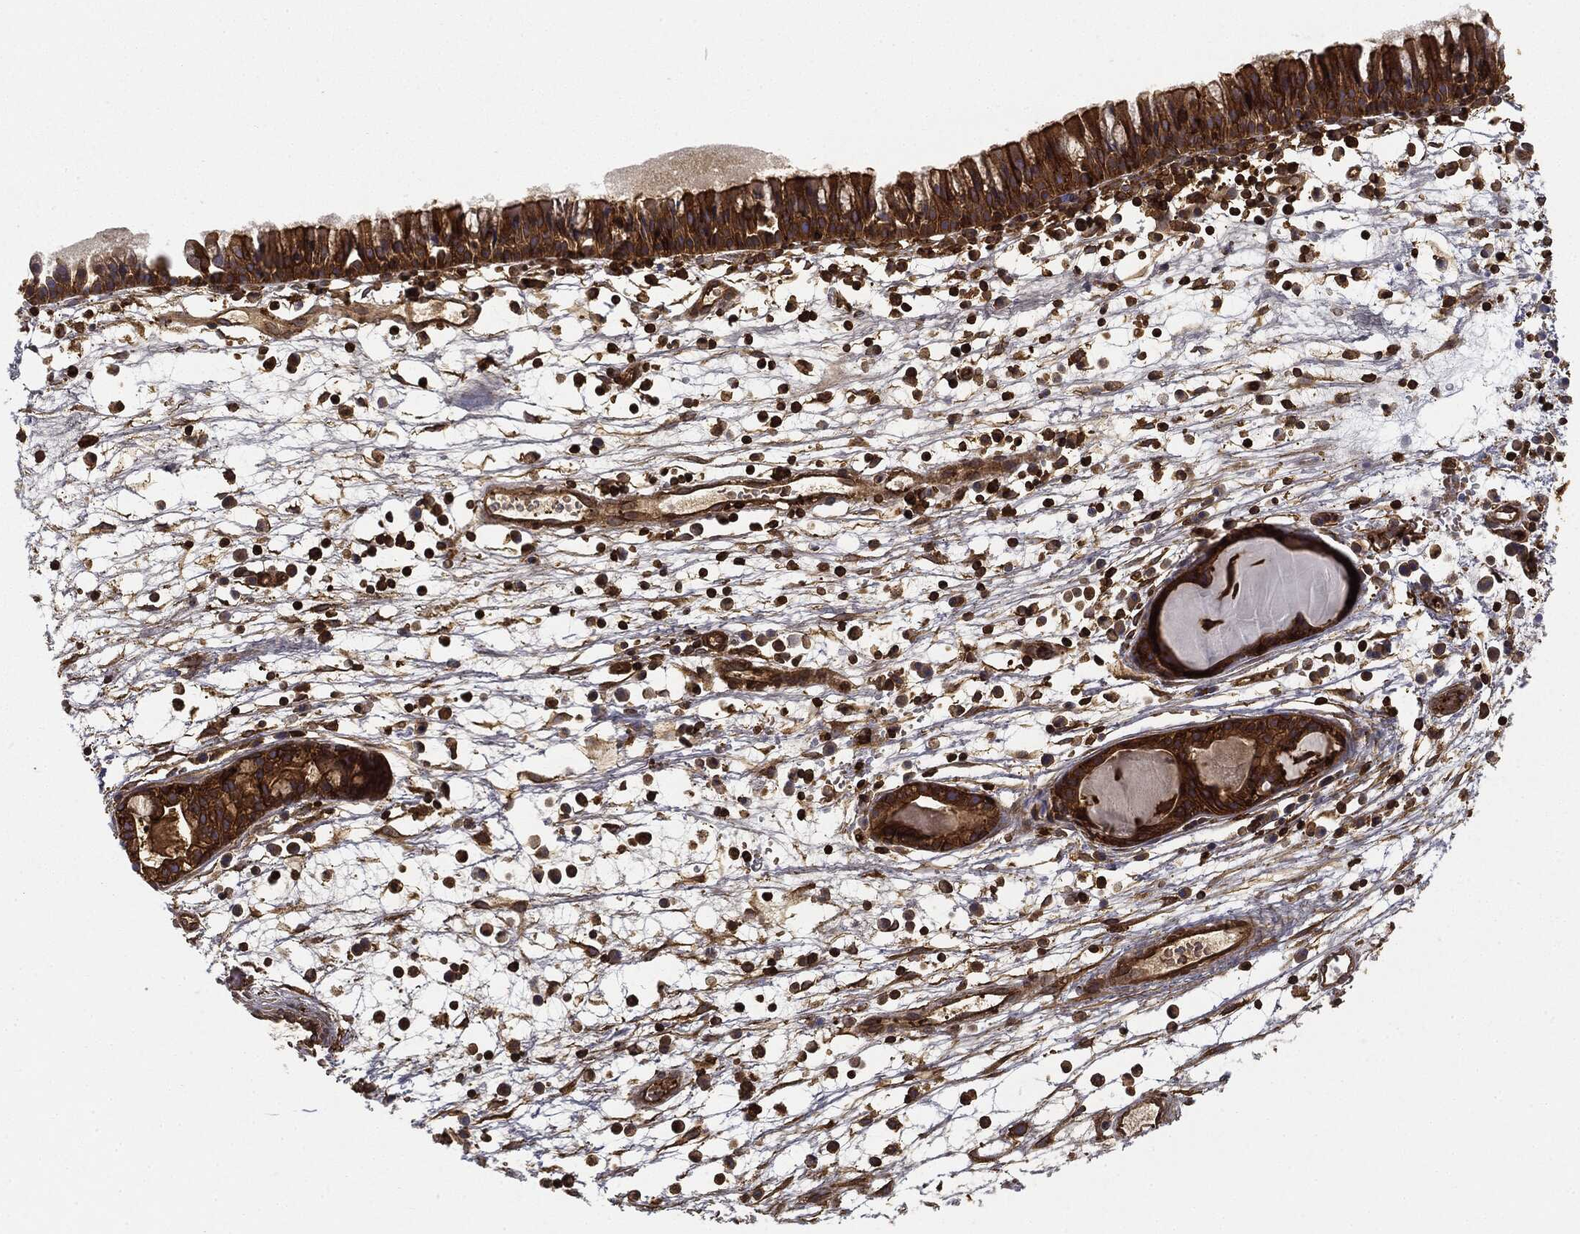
{"staining": {"intensity": "strong", "quantity": ">75%", "location": "cytoplasmic/membranous"}, "tissue": "nasopharynx", "cell_type": "Respiratory epithelial cells", "image_type": "normal", "snomed": [{"axis": "morphology", "description": "Normal tissue, NOS"}, {"axis": "topography", "description": "Nasopharynx"}], "caption": "DAB (3,3'-diaminobenzidine) immunohistochemical staining of benign human nasopharynx shows strong cytoplasmic/membranous protein positivity in approximately >75% of respiratory epithelial cells.", "gene": "WDR1", "patient": {"sex": "male", "age": 58}}